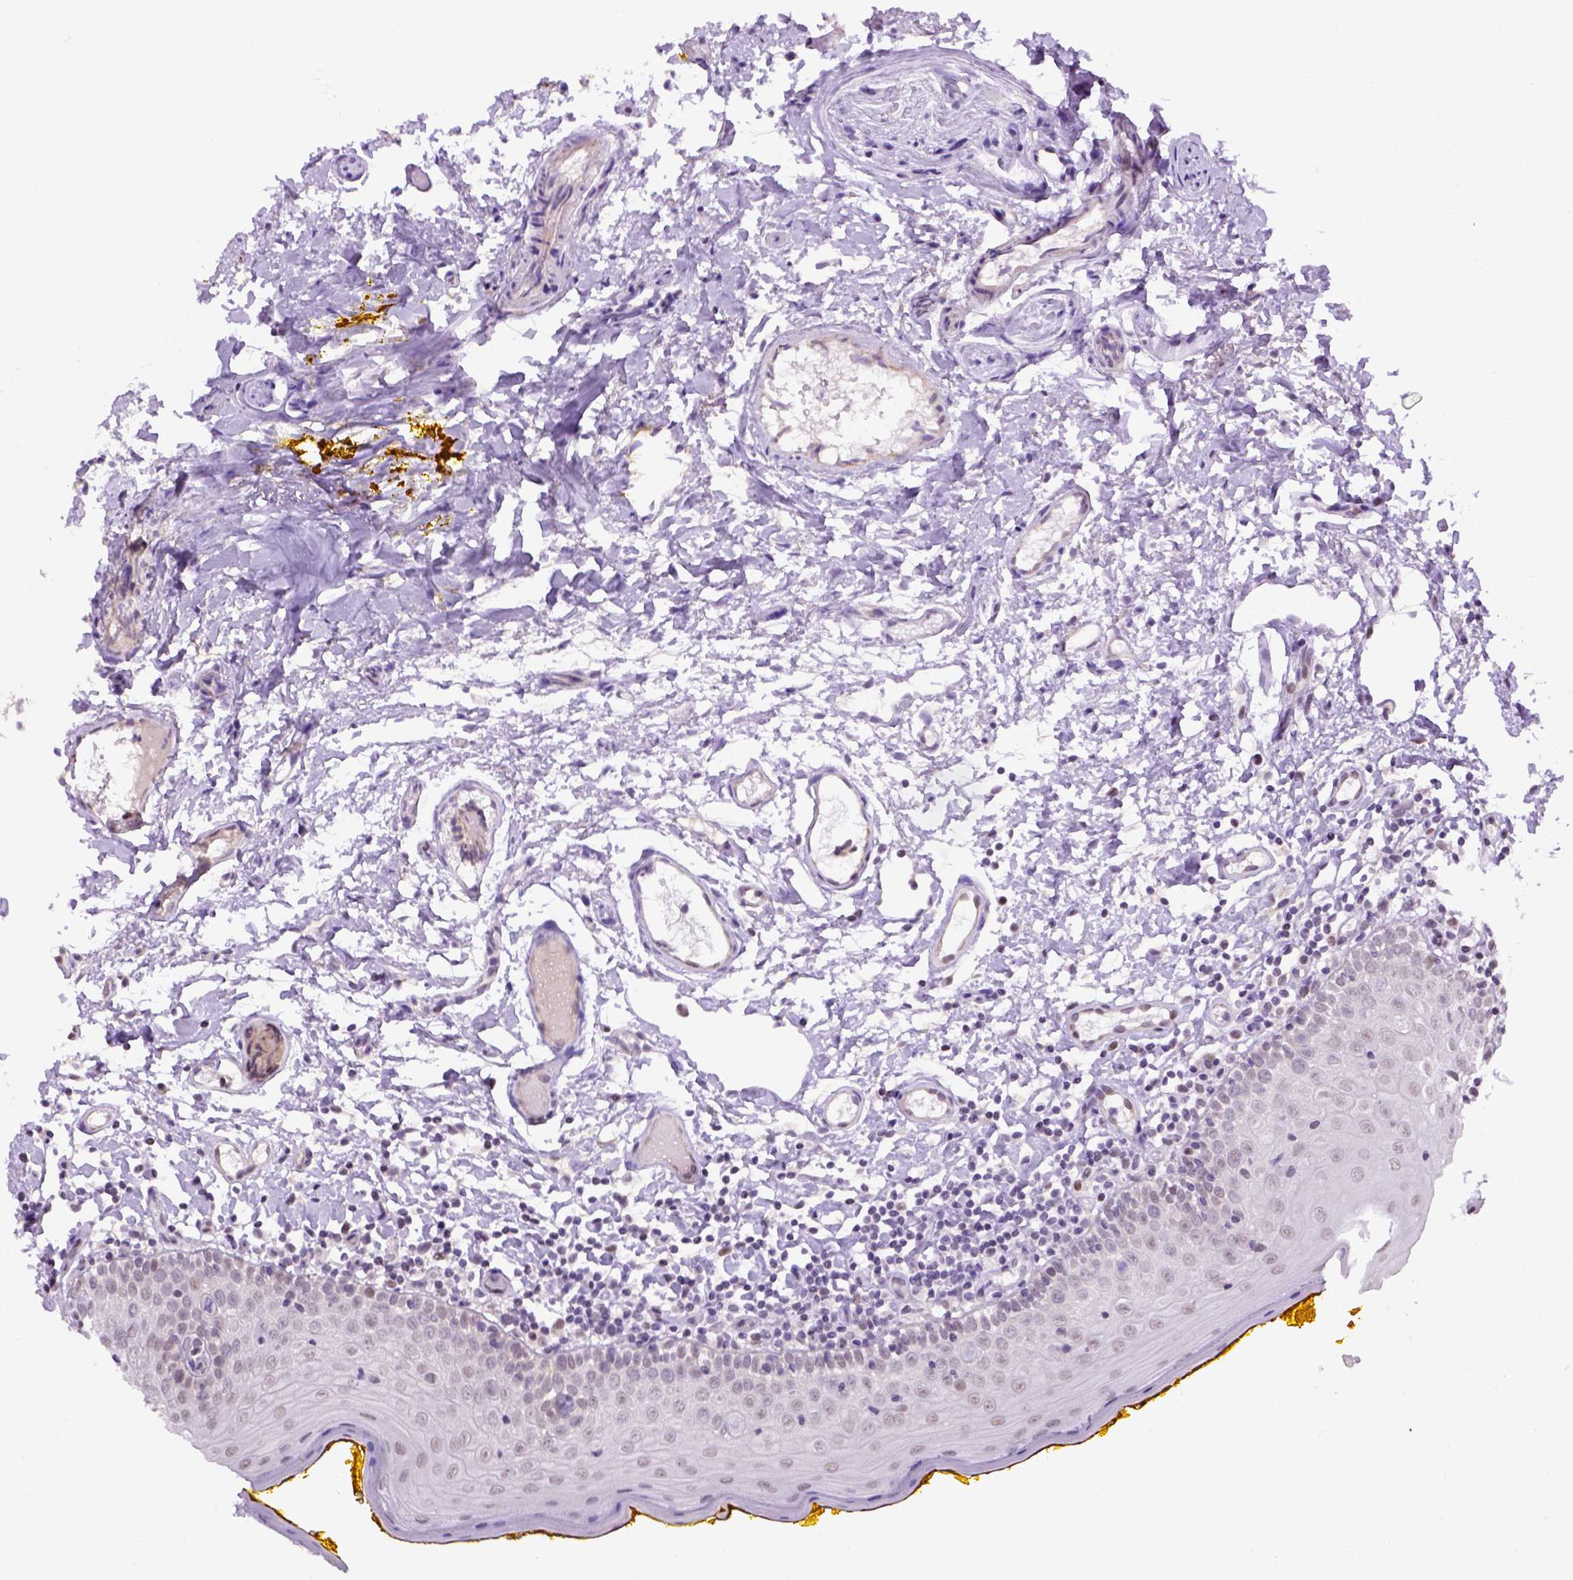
{"staining": {"intensity": "moderate", "quantity": "<25%", "location": "nuclear"}, "tissue": "oral mucosa", "cell_type": "Squamous epithelial cells", "image_type": "normal", "snomed": [{"axis": "morphology", "description": "Normal tissue, NOS"}, {"axis": "topography", "description": "Oral tissue"}, {"axis": "topography", "description": "Tounge, NOS"}], "caption": "Immunohistochemical staining of benign human oral mucosa exhibits low levels of moderate nuclear staining in approximately <25% of squamous epithelial cells.", "gene": "TBPL1", "patient": {"sex": "female", "age": 58}}